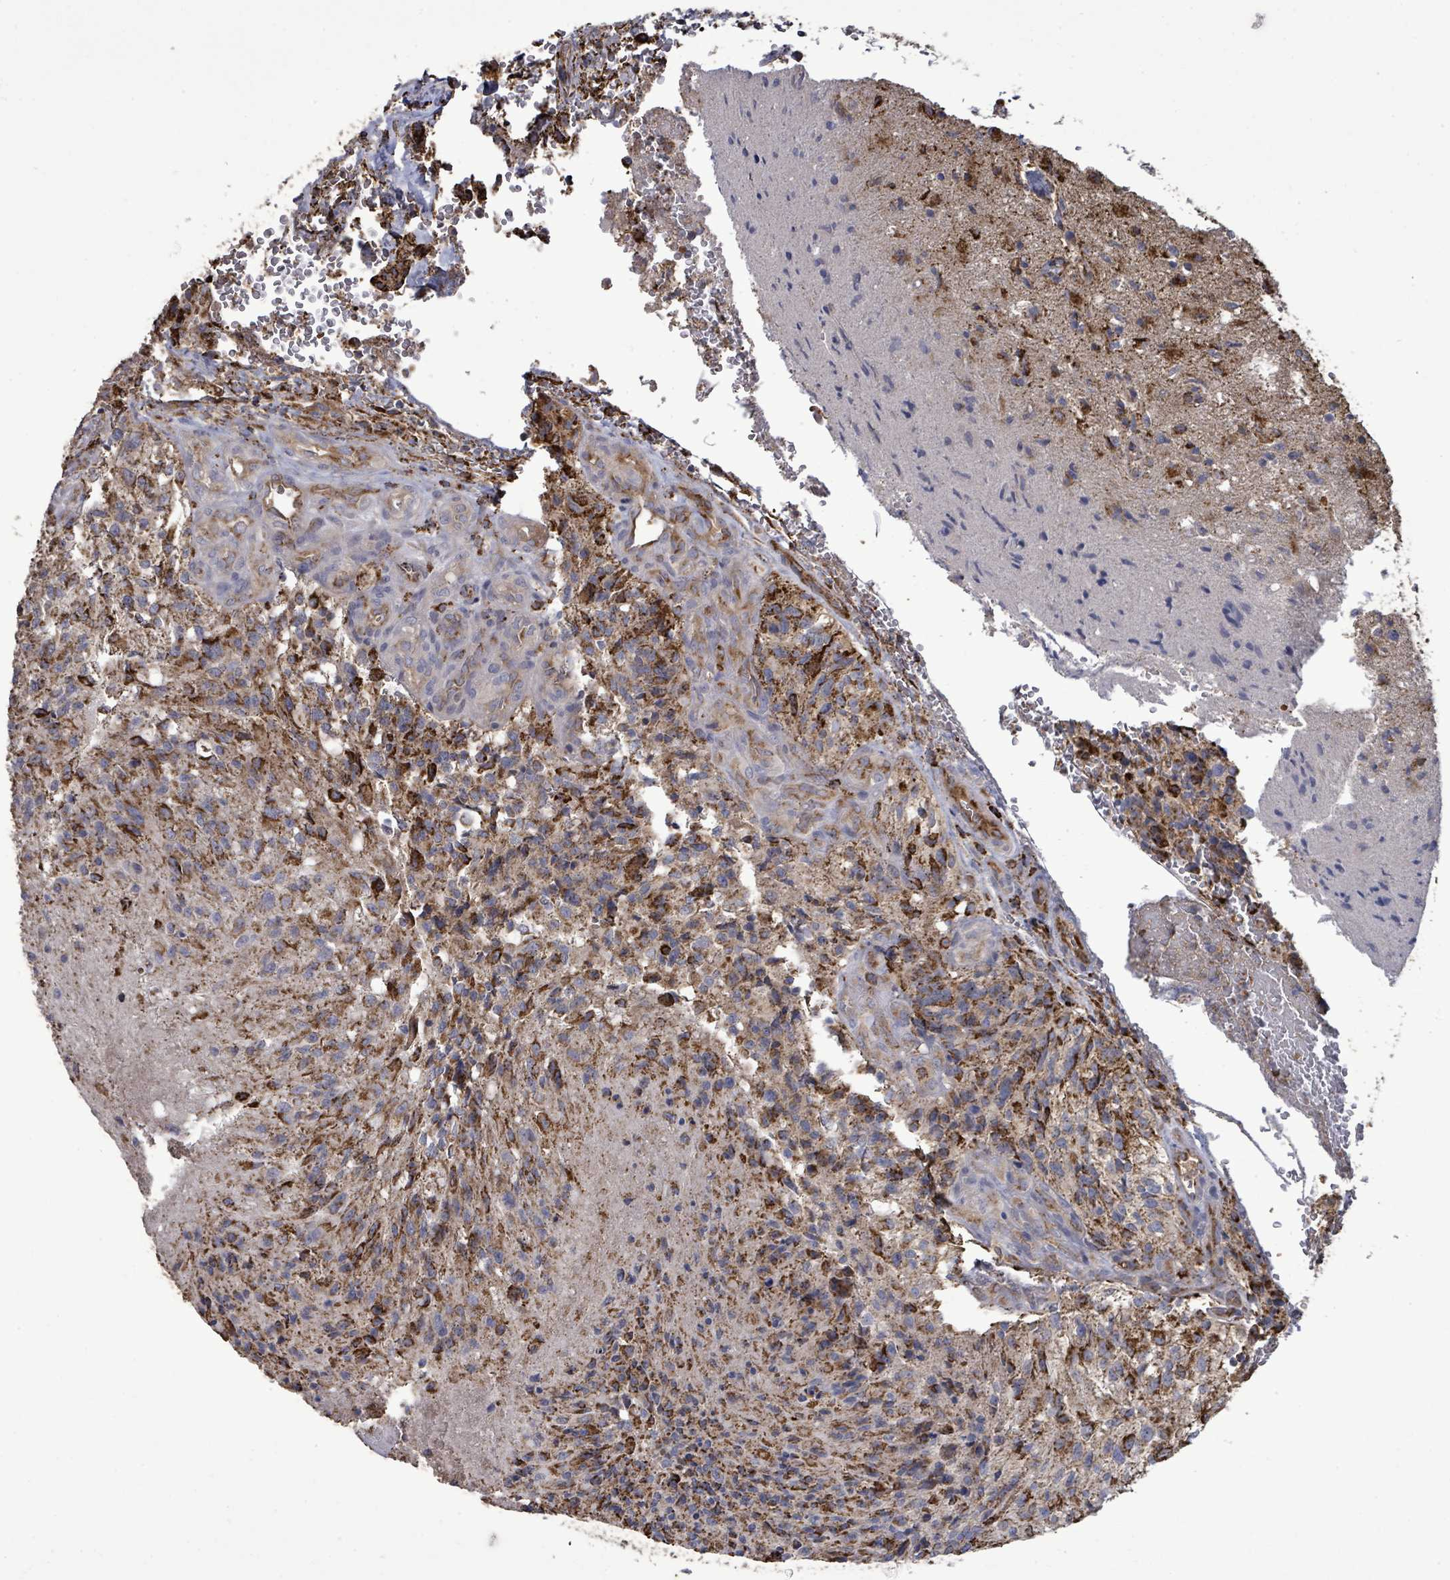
{"staining": {"intensity": "strong", "quantity": "25%-75%", "location": "cytoplasmic/membranous"}, "tissue": "glioma", "cell_type": "Tumor cells", "image_type": "cancer", "snomed": [{"axis": "morphology", "description": "Normal tissue, NOS"}, {"axis": "morphology", "description": "Glioma, malignant, High grade"}, {"axis": "topography", "description": "Cerebral cortex"}], "caption": "IHC histopathology image of glioma stained for a protein (brown), which displays high levels of strong cytoplasmic/membranous positivity in about 25%-75% of tumor cells.", "gene": "MTMR12", "patient": {"sex": "male", "age": 56}}